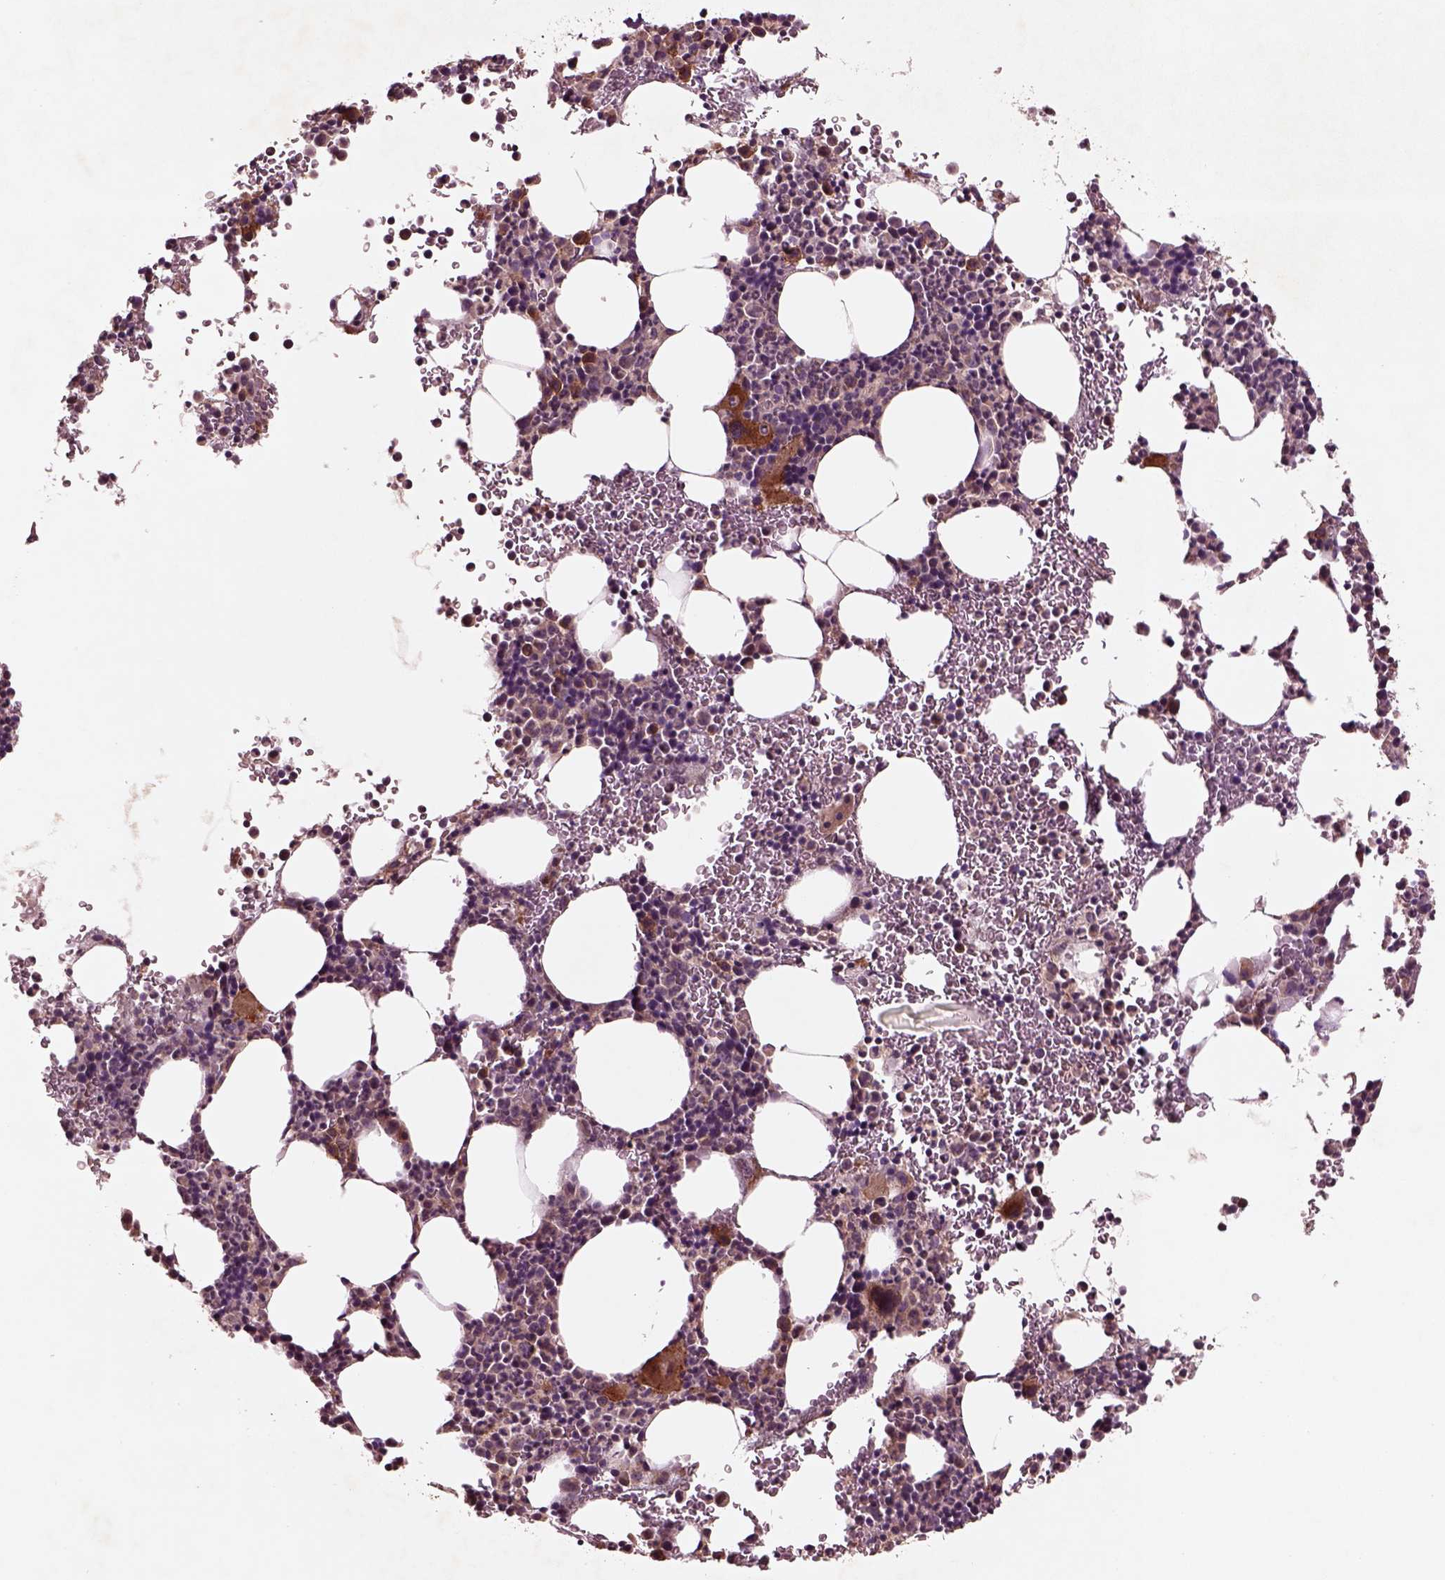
{"staining": {"intensity": "moderate", "quantity": "<25%", "location": "cytoplasmic/membranous"}, "tissue": "bone marrow", "cell_type": "Hematopoietic cells", "image_type": "normal", "snomed": [{"axis": "morphology", "description": "Normal tissue, NOS"}, {"axis": "topography", "description": "Bone marrow"}], "caption": "Brown immunohistochemical staining in unremarkable bone marrow demonstrates moderate cytoplasmic/membranous staining in approximately <25% of hematopoietic cells. The staining is performed using DAB brown chromogen to label protein expression. The nuclei are counter-stained blue using hematoxylin.", "gene": "SLC25A31", "patient": {"sex": "male", "age": 81}}